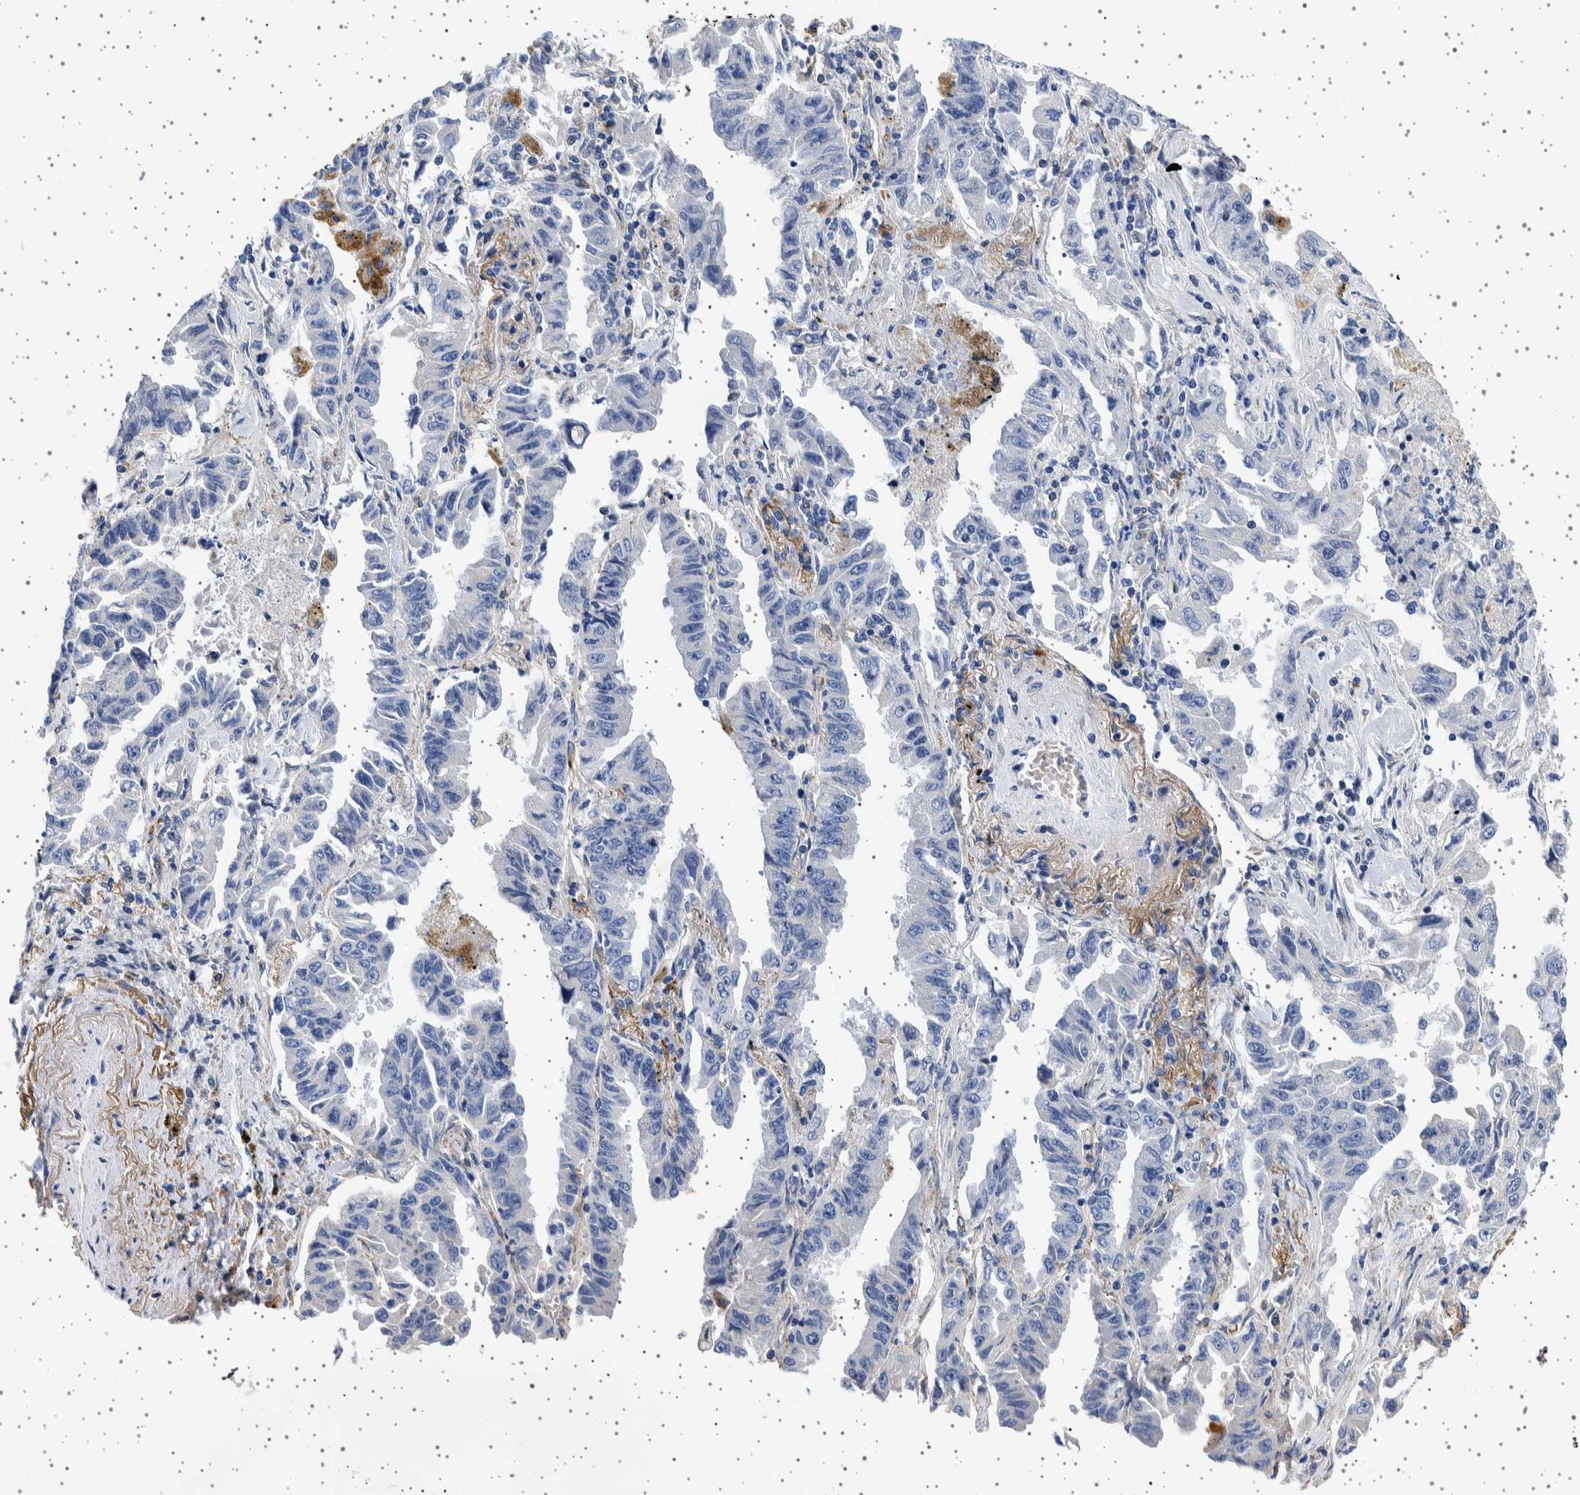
{"staining": {"intensity": "negative", "quantity": "none", "location": "none"}, "tissue": "lung cancer", "cell_type": "Tumor cells", "image_type": "cancer", "snomed": [{"axis": "morphology", "description": "Adenocarcinoma, NOS"}, {"axis": "topography", "description": "Lung"}], "caption": "Tumor cells are negative for brown protein staining in lung cancer.", "gene": "SEPTIN4", "patient": {"sex": "female", "age": 51}}